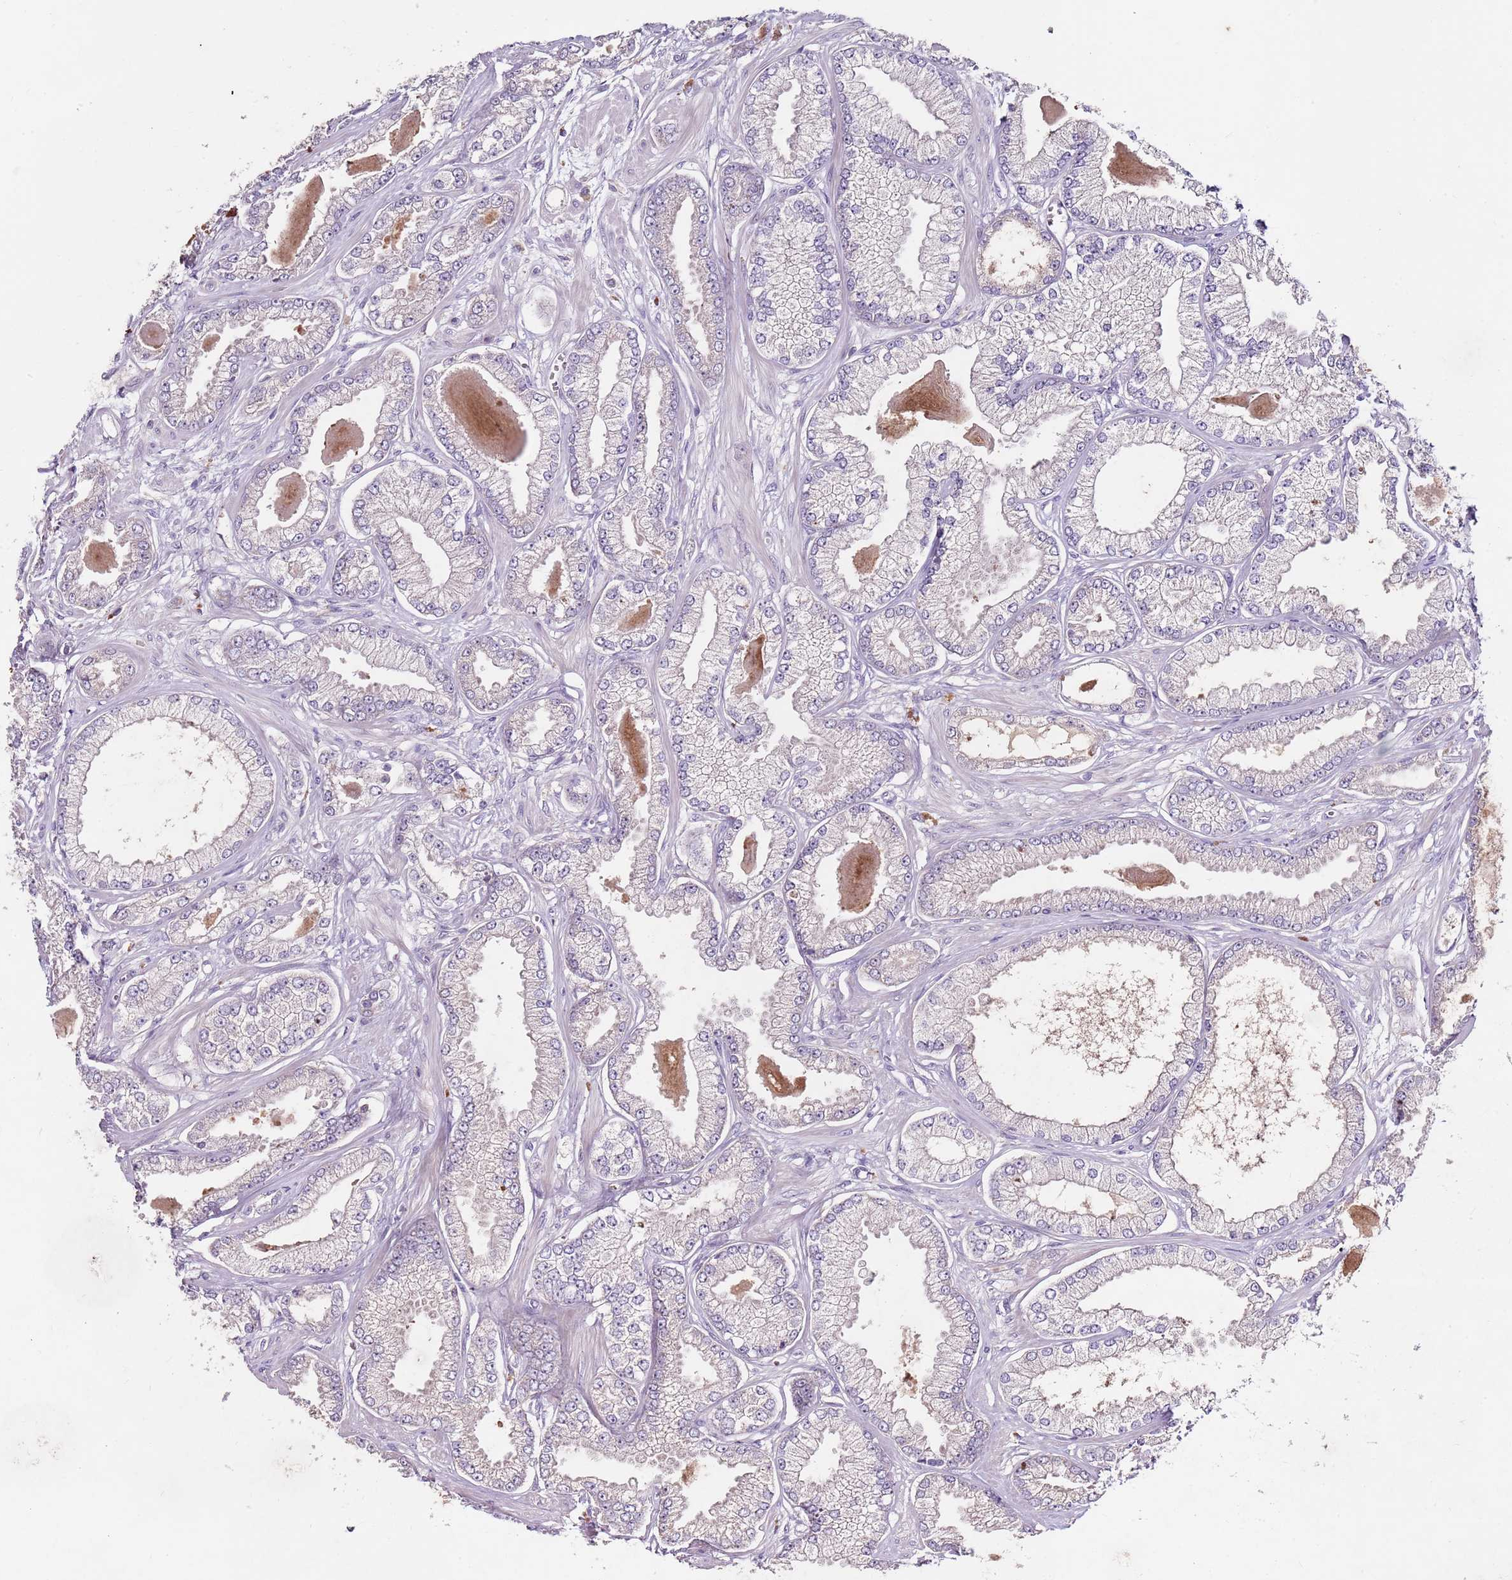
{"staining": {"intensity": "negative", "quantity": "none", "location": "none"}, "tissue": "prostate cancer", "cell_type": "Tumor cells", "image_type": "cancer", "snomed": [{"axis": "morphology", "description": "Adenocarcinoma, Low grade"}, {"axis": "topography", "description": "Prostate"}], "caption": "Tumor cells show no significant protein staining in prostate adenocarcinoma (low-grade).", "gene": "NRDE2", "patient": {"sex": "male", "age": 64}}